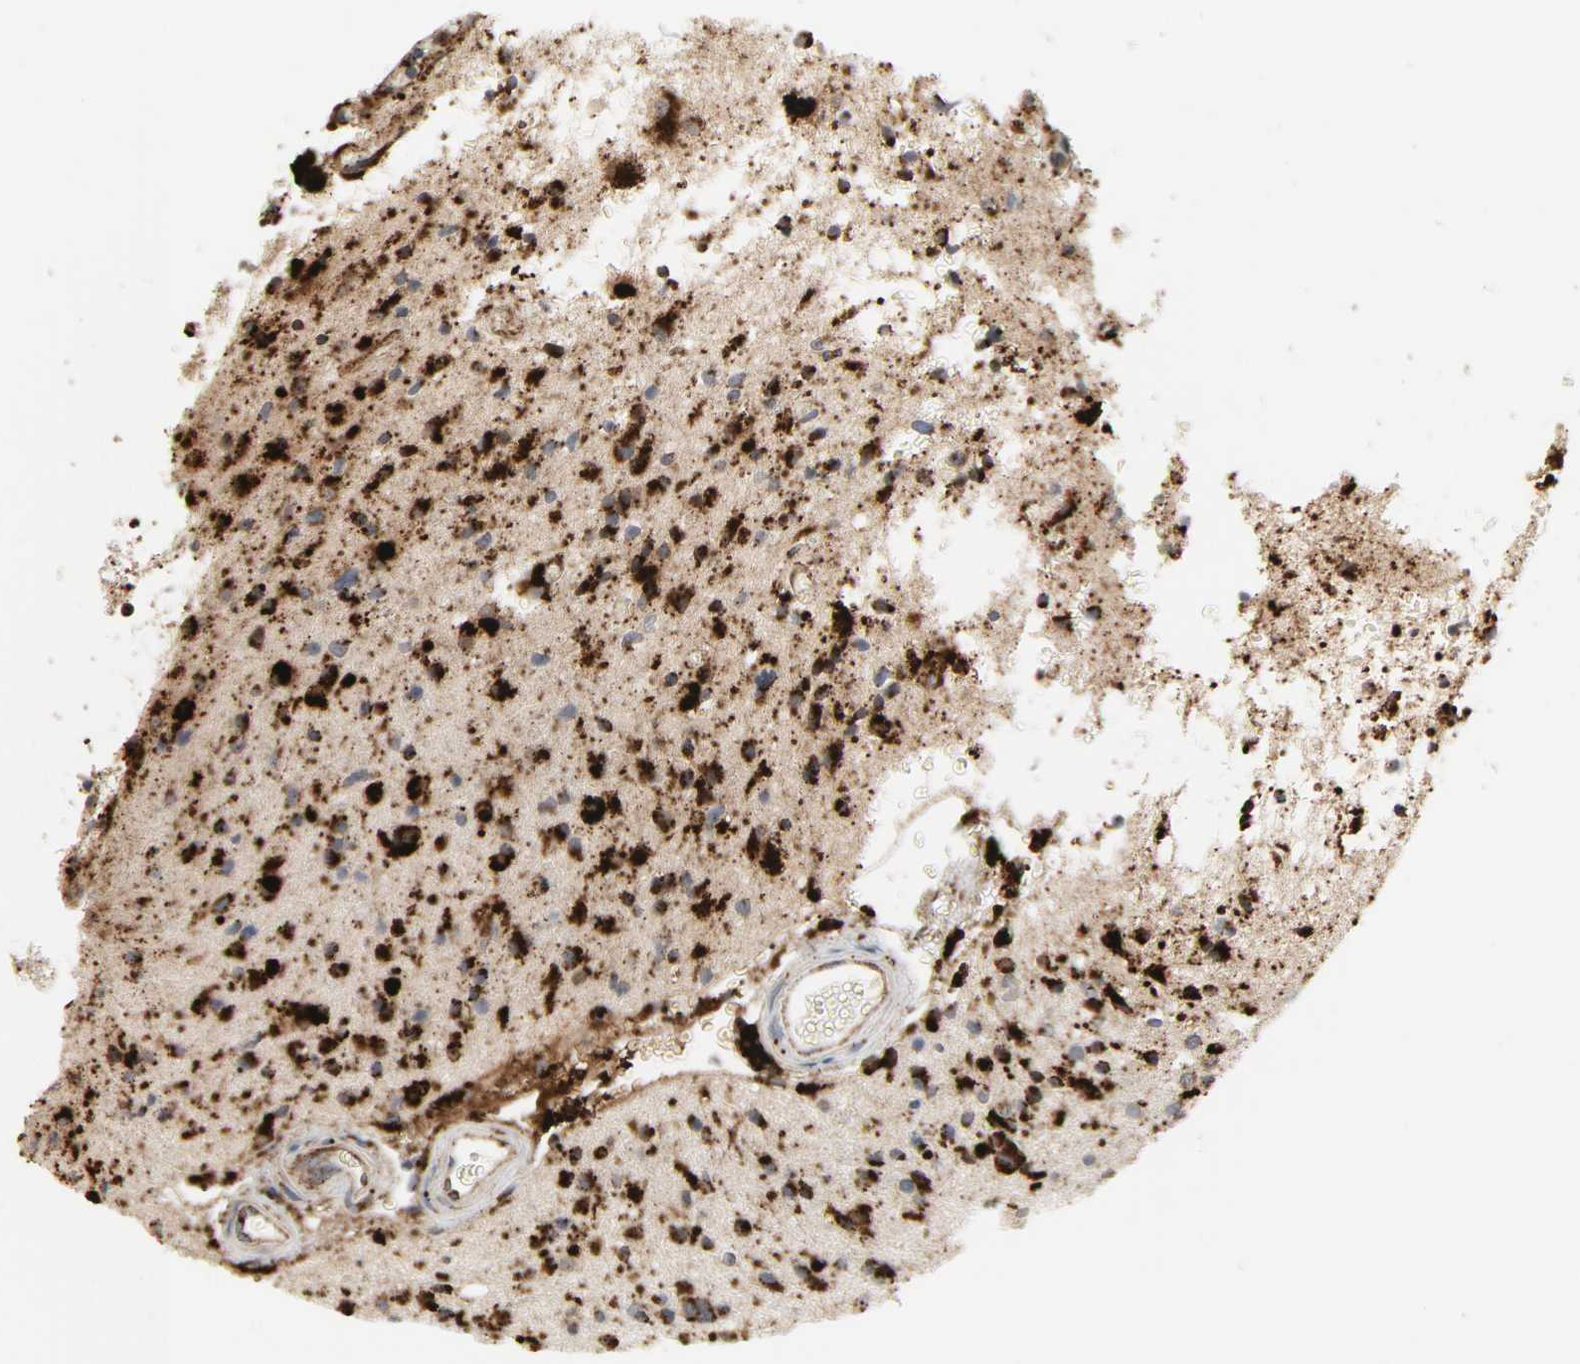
{"staining": {"intensity": "strong", "quantity": ">75%", "location": "cytoplasmic/membranous"}, "tissue": "glioma", "cell_type": "Tumor cells", "image_type": "cancer", "snomed": [{"axis": "morphology", "description": "Glioma, malignant, High grade"}, {"axis": "topography", "description": "Brain"}], "caption": "Protein analysis of glioma tissue reveals strong cytoplasmic/membranous staining in approximately >75% of tumor cells.", "gene": "PSAP", "patient": {"sex": "male", "age": 33}}